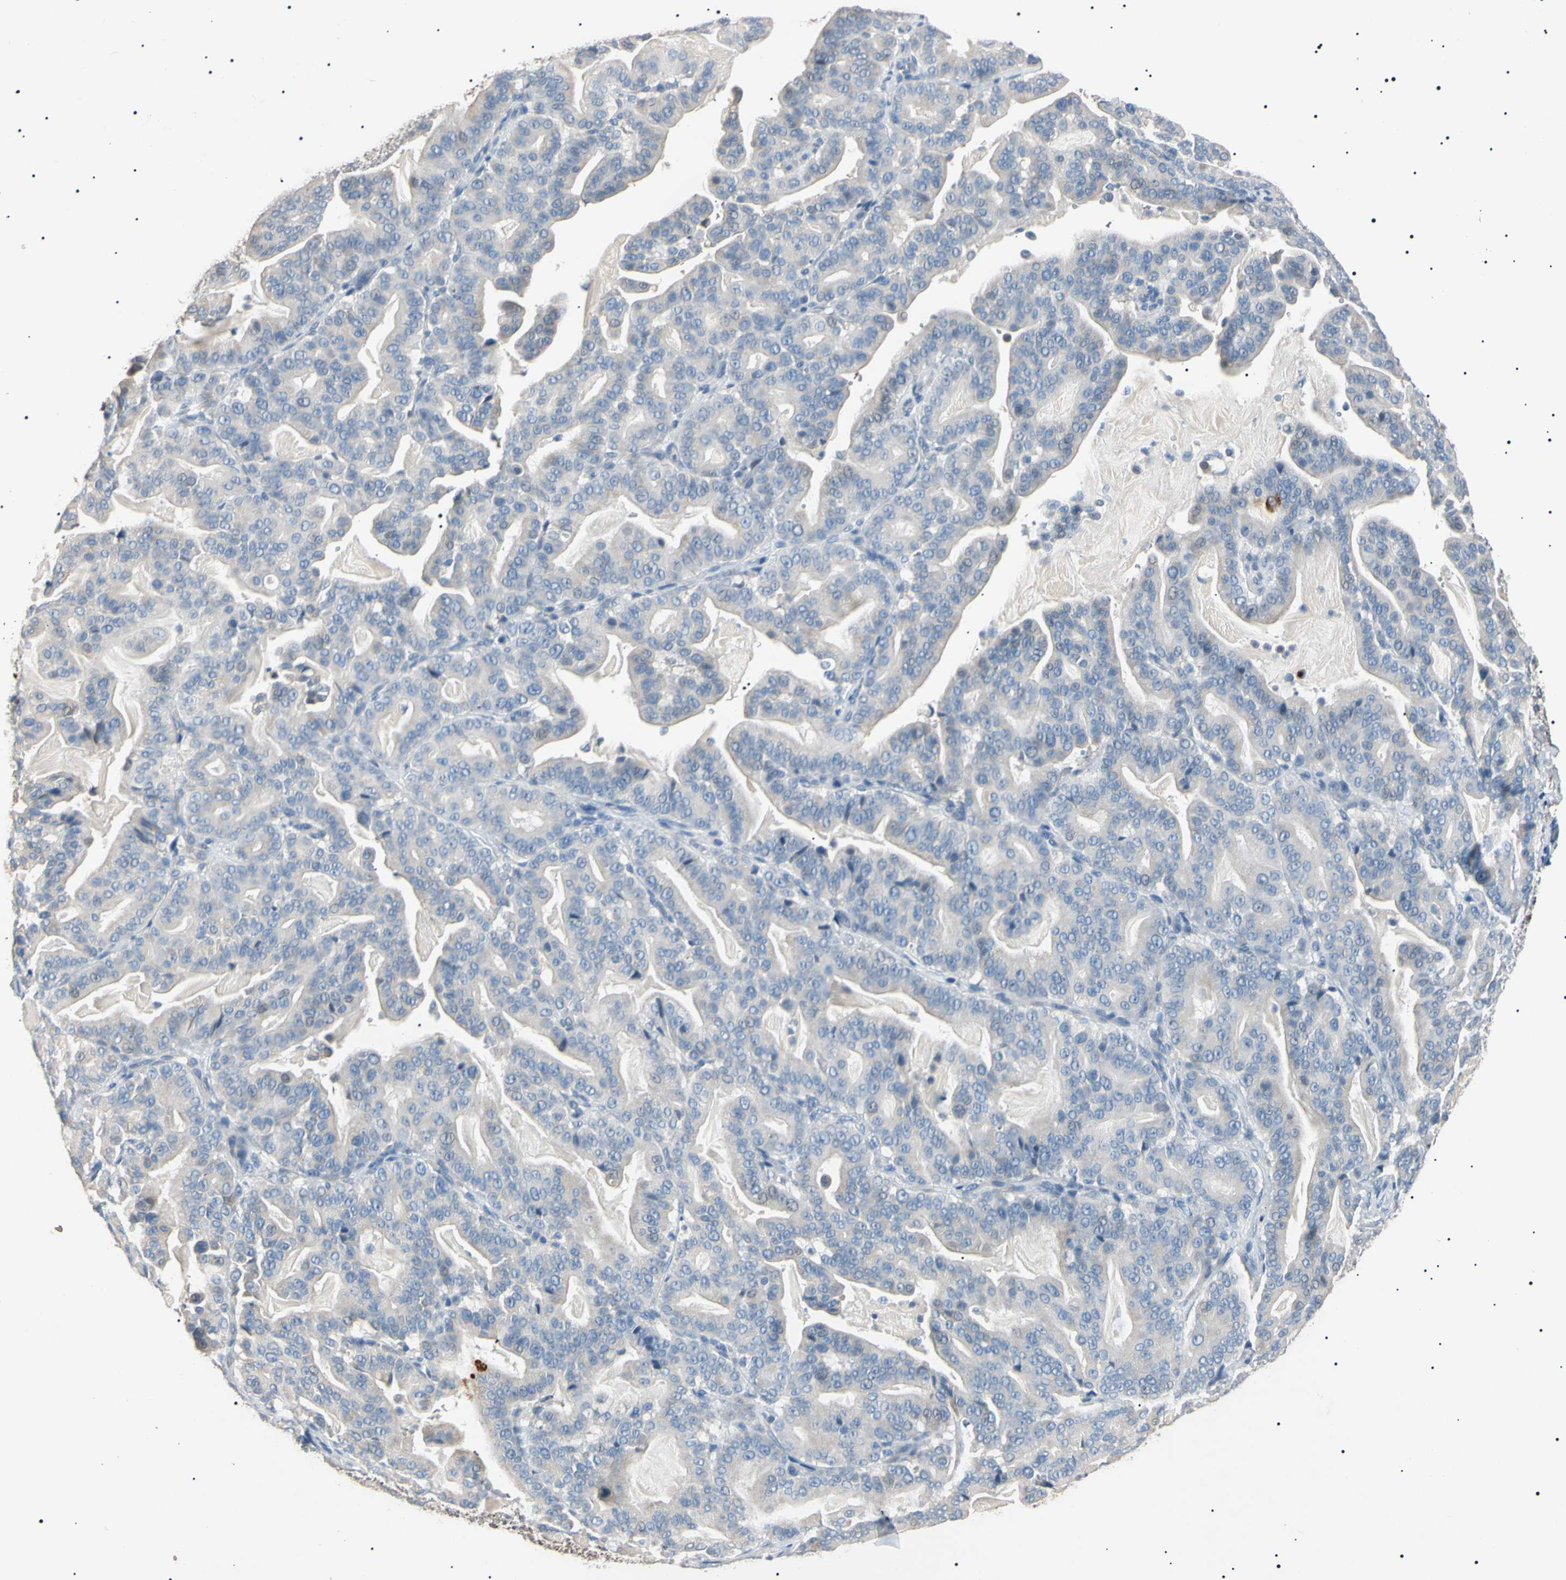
{"staining": {"intensity": "negative", "quantity": "none", "location": "none"}, "tissue": "pancreatic cancer", "cell_type": "Tumor cells", "image_type": "cancer", "snomed": [{"axis": "morphology", "description": "Adenocarcinoma, NOS"}, {"axis": "topography", "description": "Pancreas"}], "caption": "The IHC micrograph has no significant positivity in tumor cells of pancreatic cancer (adenocarcinoma) tissue.", "gene": "CGB3", "patient": {"sex": "male", "age": 63}}